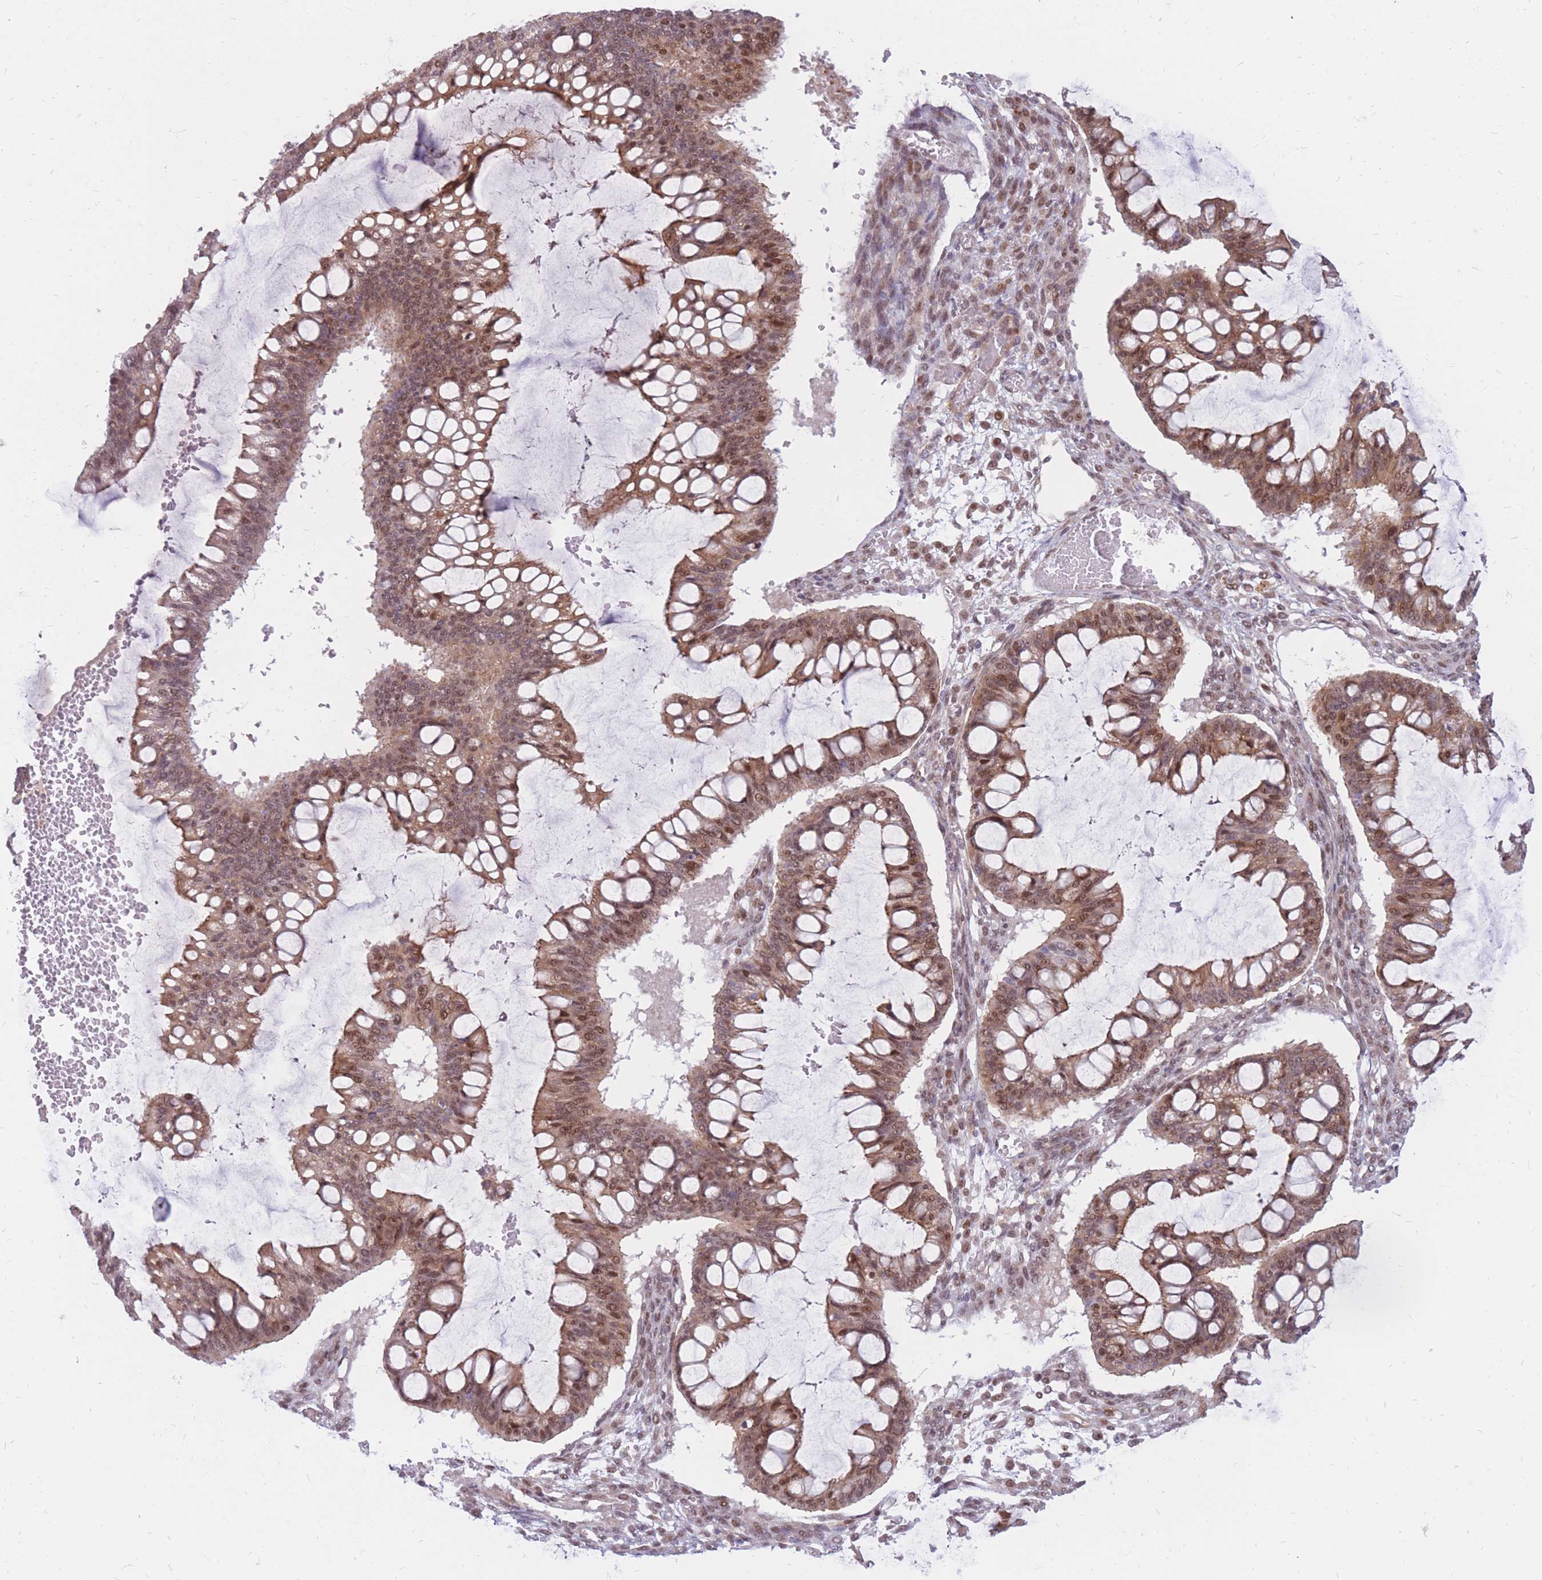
{"staining": {"intensity": "moderate", "quantity": ">75%", "location": "cytoplasmic/membranous,nuclear"}, "tissue": "ovarian cancer", "cell_type": "Tumor cells", "image_type": "cancer", "snomed": [{"axis": "morphology", "description": "Cystadenocarcinoma, mucinous, NOS"}, {"axis": "topography", "description": "Ovary"}], "caption": "Moderate cytoplasmic/membranous and nuclear protein positivity is identified in about >75% of tumor cells in ovarian cancer (mucinous cystadenocarcinoma).", "gene": "ERICH6B", "patient": {"sex": "female", "age": 73}}